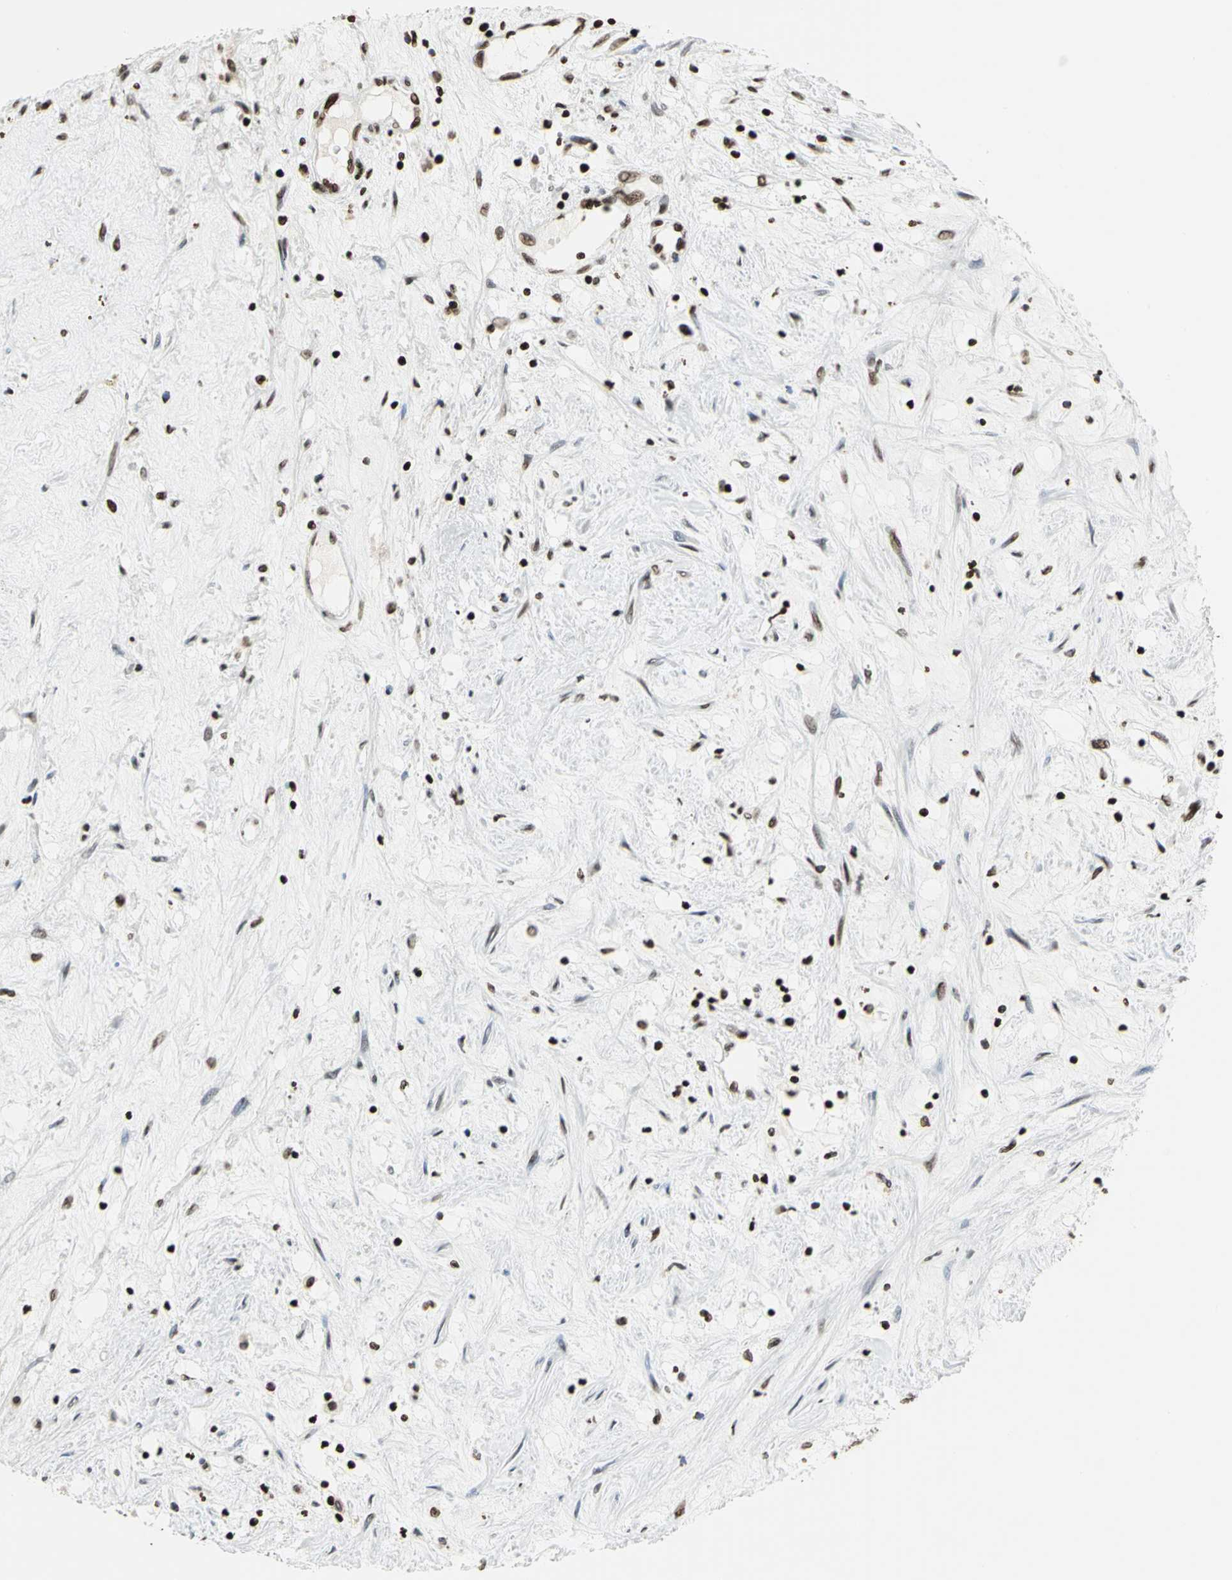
{"staining": {"intensity": "strong", "quantity": ">75%", "location": "nuclear"}, "tissue": "renal cancer", "cell_type": "Tumor cells", "image_type": "cancer", "snomed": [{"axis": "morphology", "description": "Adenocarcinoma, NOS"}, {"axis": "topography", "description": "Kidney"}], "caption": "Tumor cells display strong nuclear expression in approximately >75% of cells in renal adenocarcinoma.", "gene": "HMGB1", "patient": {"sex": "male", "age": 68}}